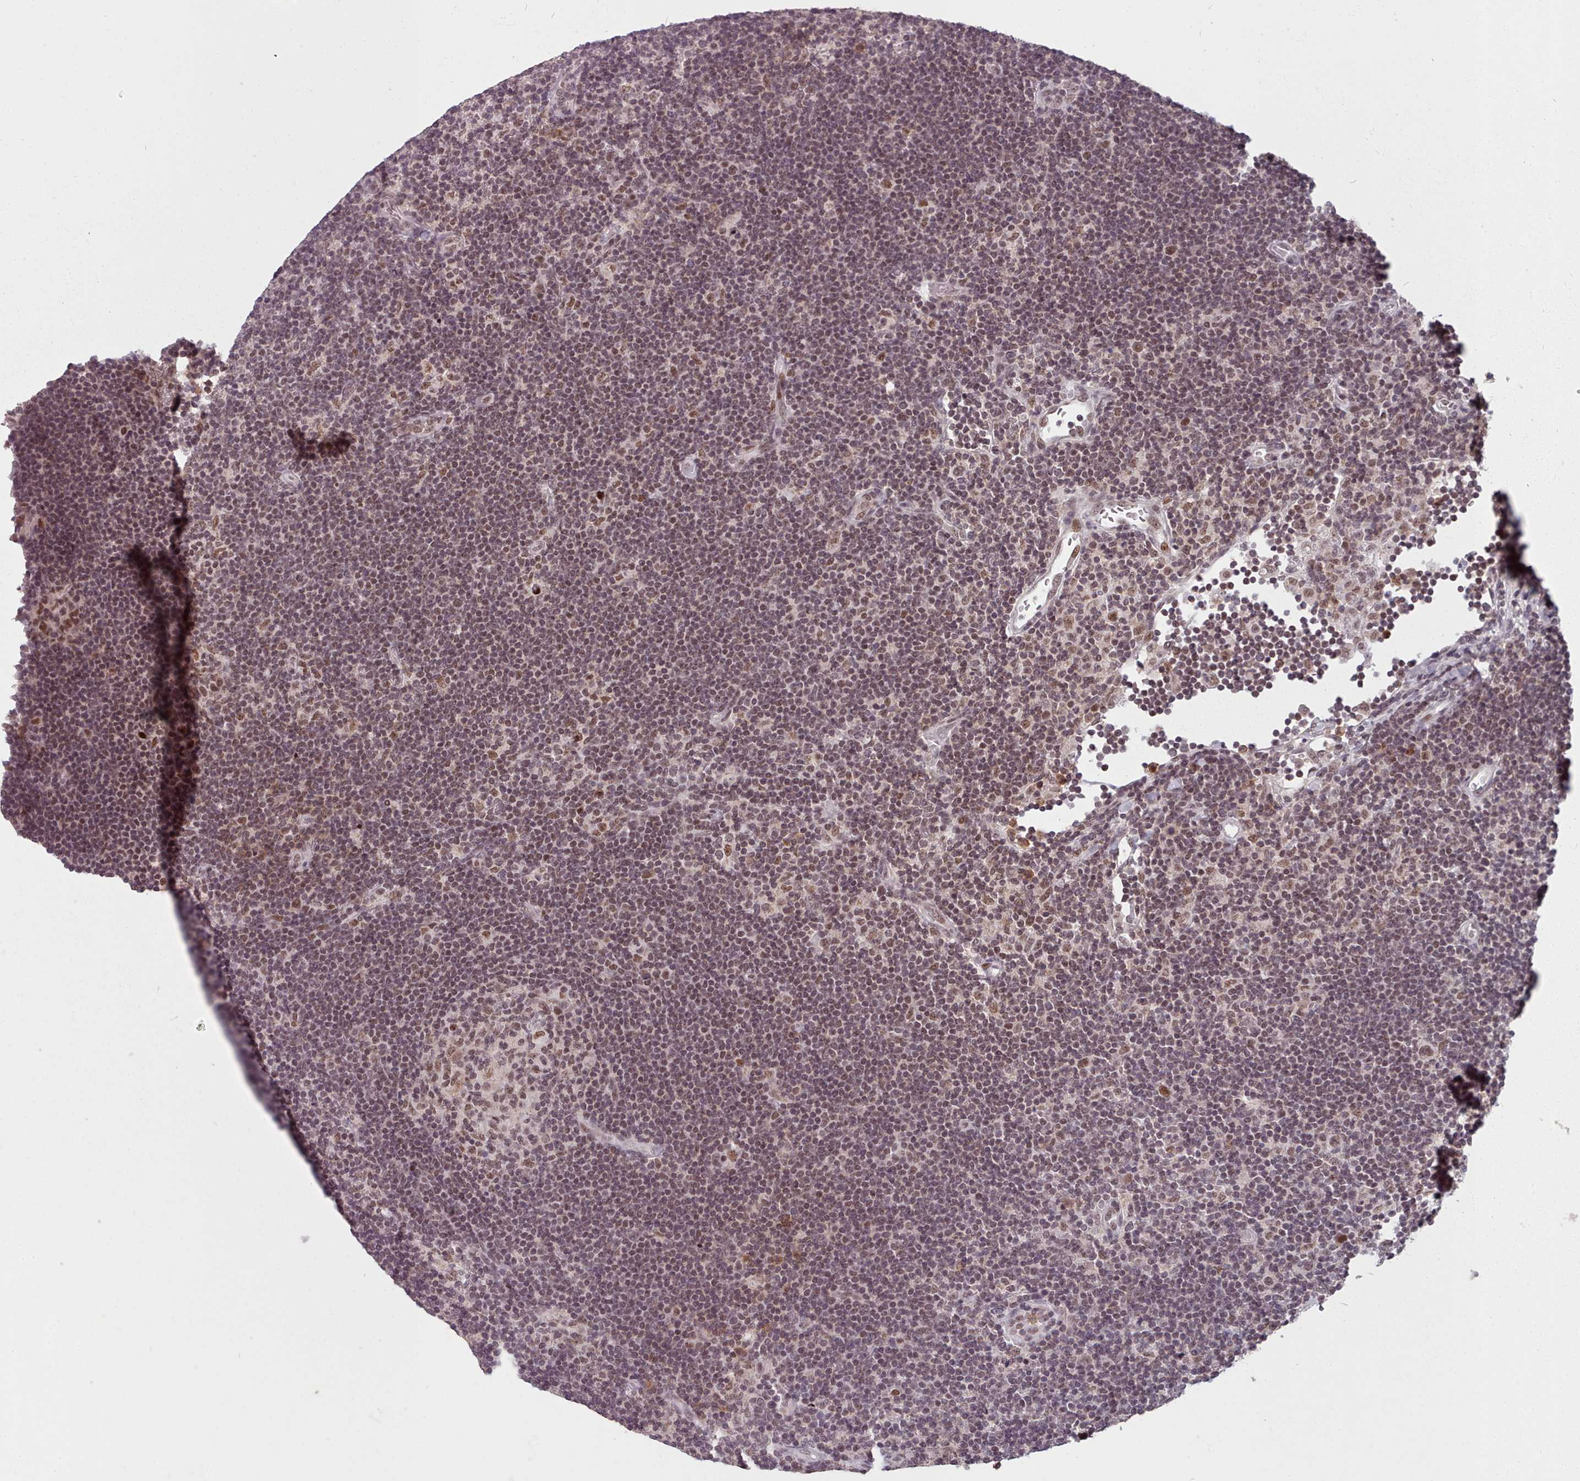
{"staining": {"intensity": "moderate", "quantity": ">75%", "location": "nuclear"}, "tissue": "lymphoma", "cell_type": "Tumor cells", "image_type": "cancer", "snomed": [{"axis": "morphology", "description": "Hodgkin's disease, NOS"}, {"axis": "topography", "description": "Lymph node"}], "caption": "Immunohistochemistry (IHC) staining of Hodgkin's disease, which reveals medium levels of moderate nuclear positivity in approximately >75% of tumor cells indicating moderate nuclear protein staining. The staining was performed using DAB (brown) for protein detection and nuclei were counterstained in hematoxylin (blue).", "gene": "SRSF9", "patient": {"sex": "female", "age": 57}}